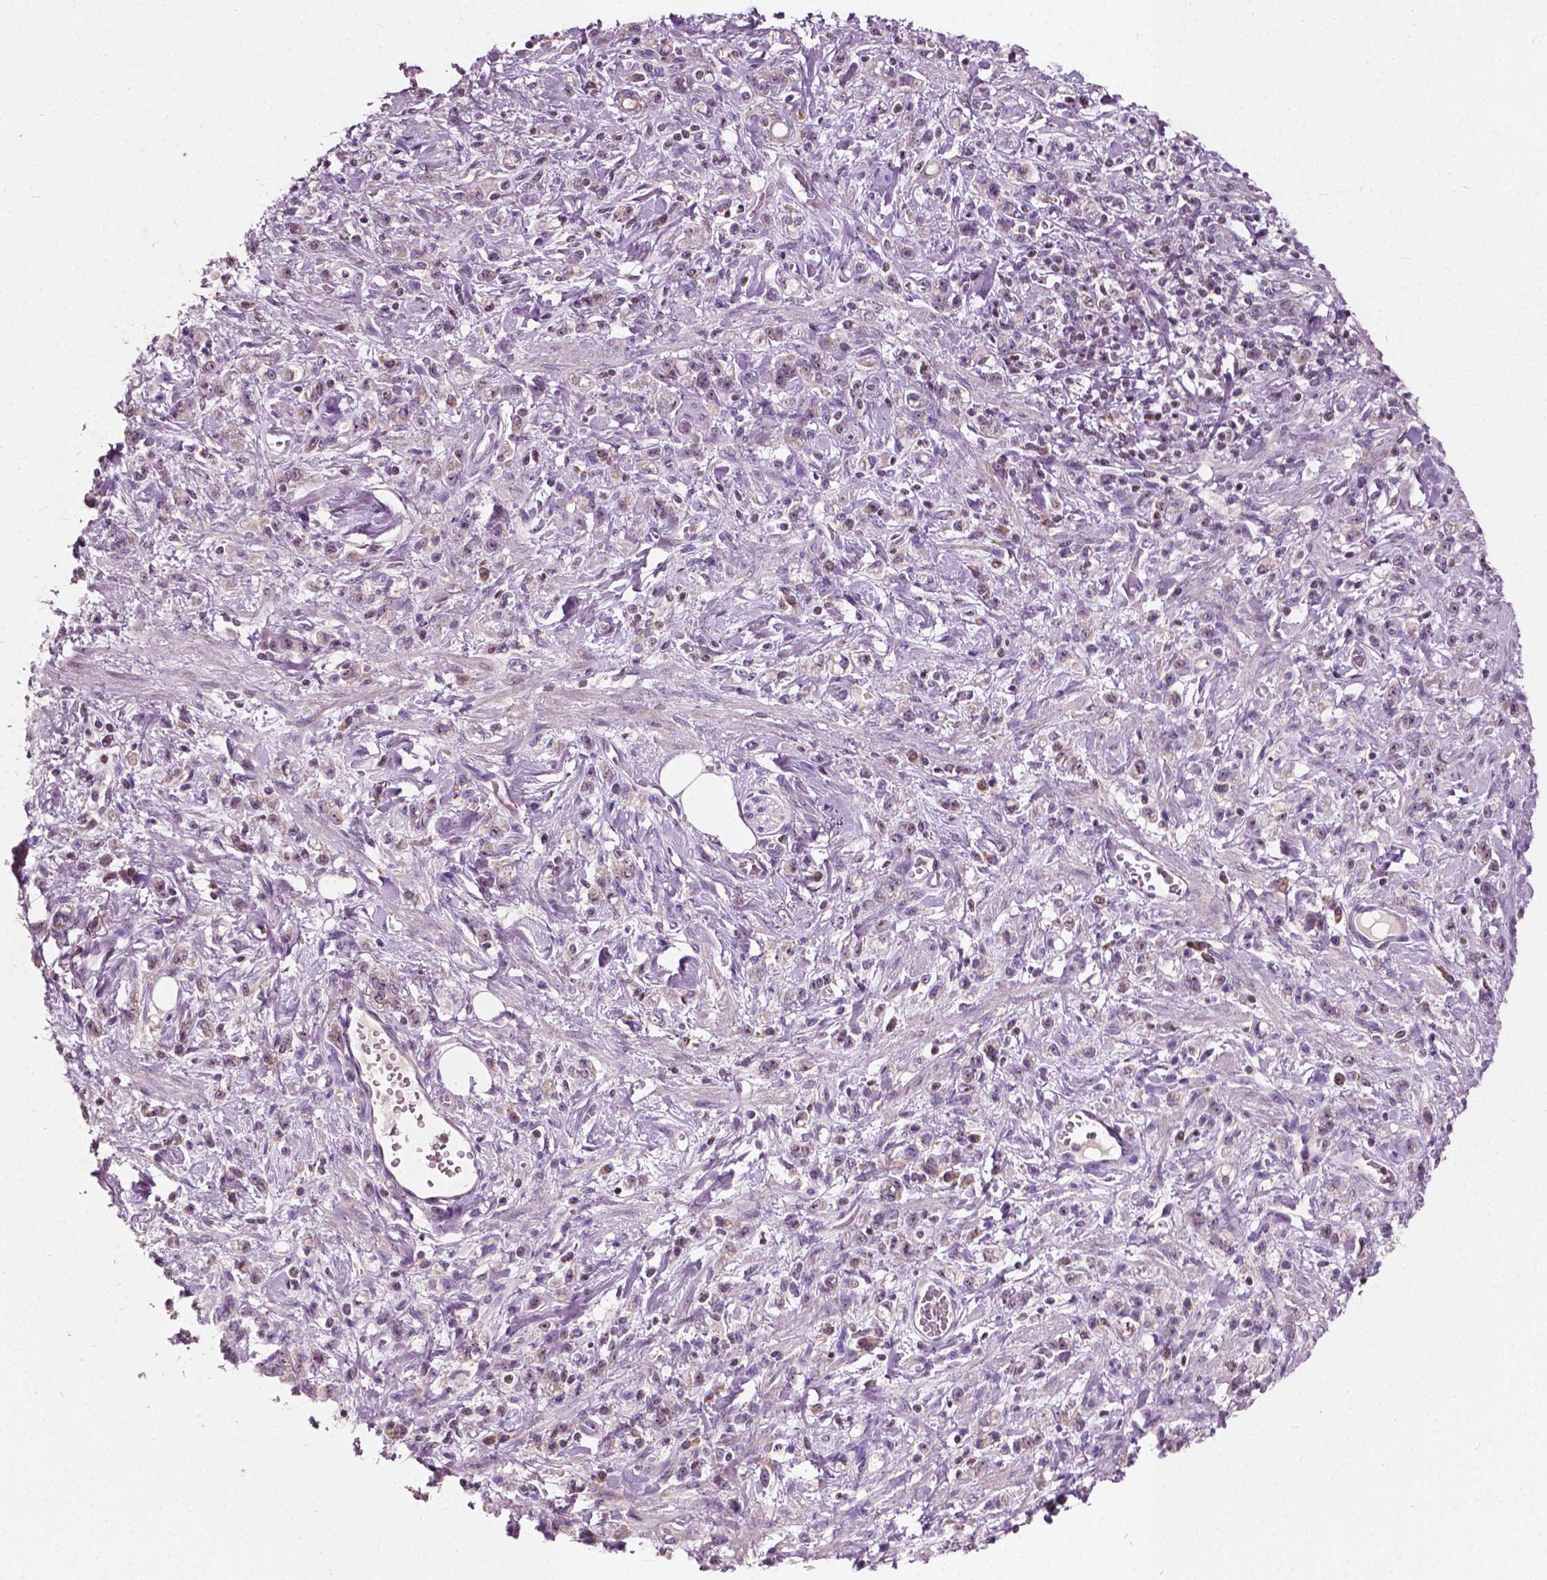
{"staining": {"intensity": "weak", "quantity": "<25%", "location": "cytoplasmic/membranous"}, "tissue": "stomach cancer", "cell_type": "Tumor cells", "image_type": "cancer", "snomed": [{"axis": "morphology", "description": "Adenocarcinoma, NOS"}, {"axis": "topography", "description": "Stomach"}], "caption": "Immunohistochemistry image of neoplastic tissue: human stomach cancer (adenocarcinoma) stained with DAB (3,3'-diaminobenzidine) reveals no significant protein positivity in tumor cells.", "gene": "ODF3L2", "patient": {"sex": "male", "age": 77}}